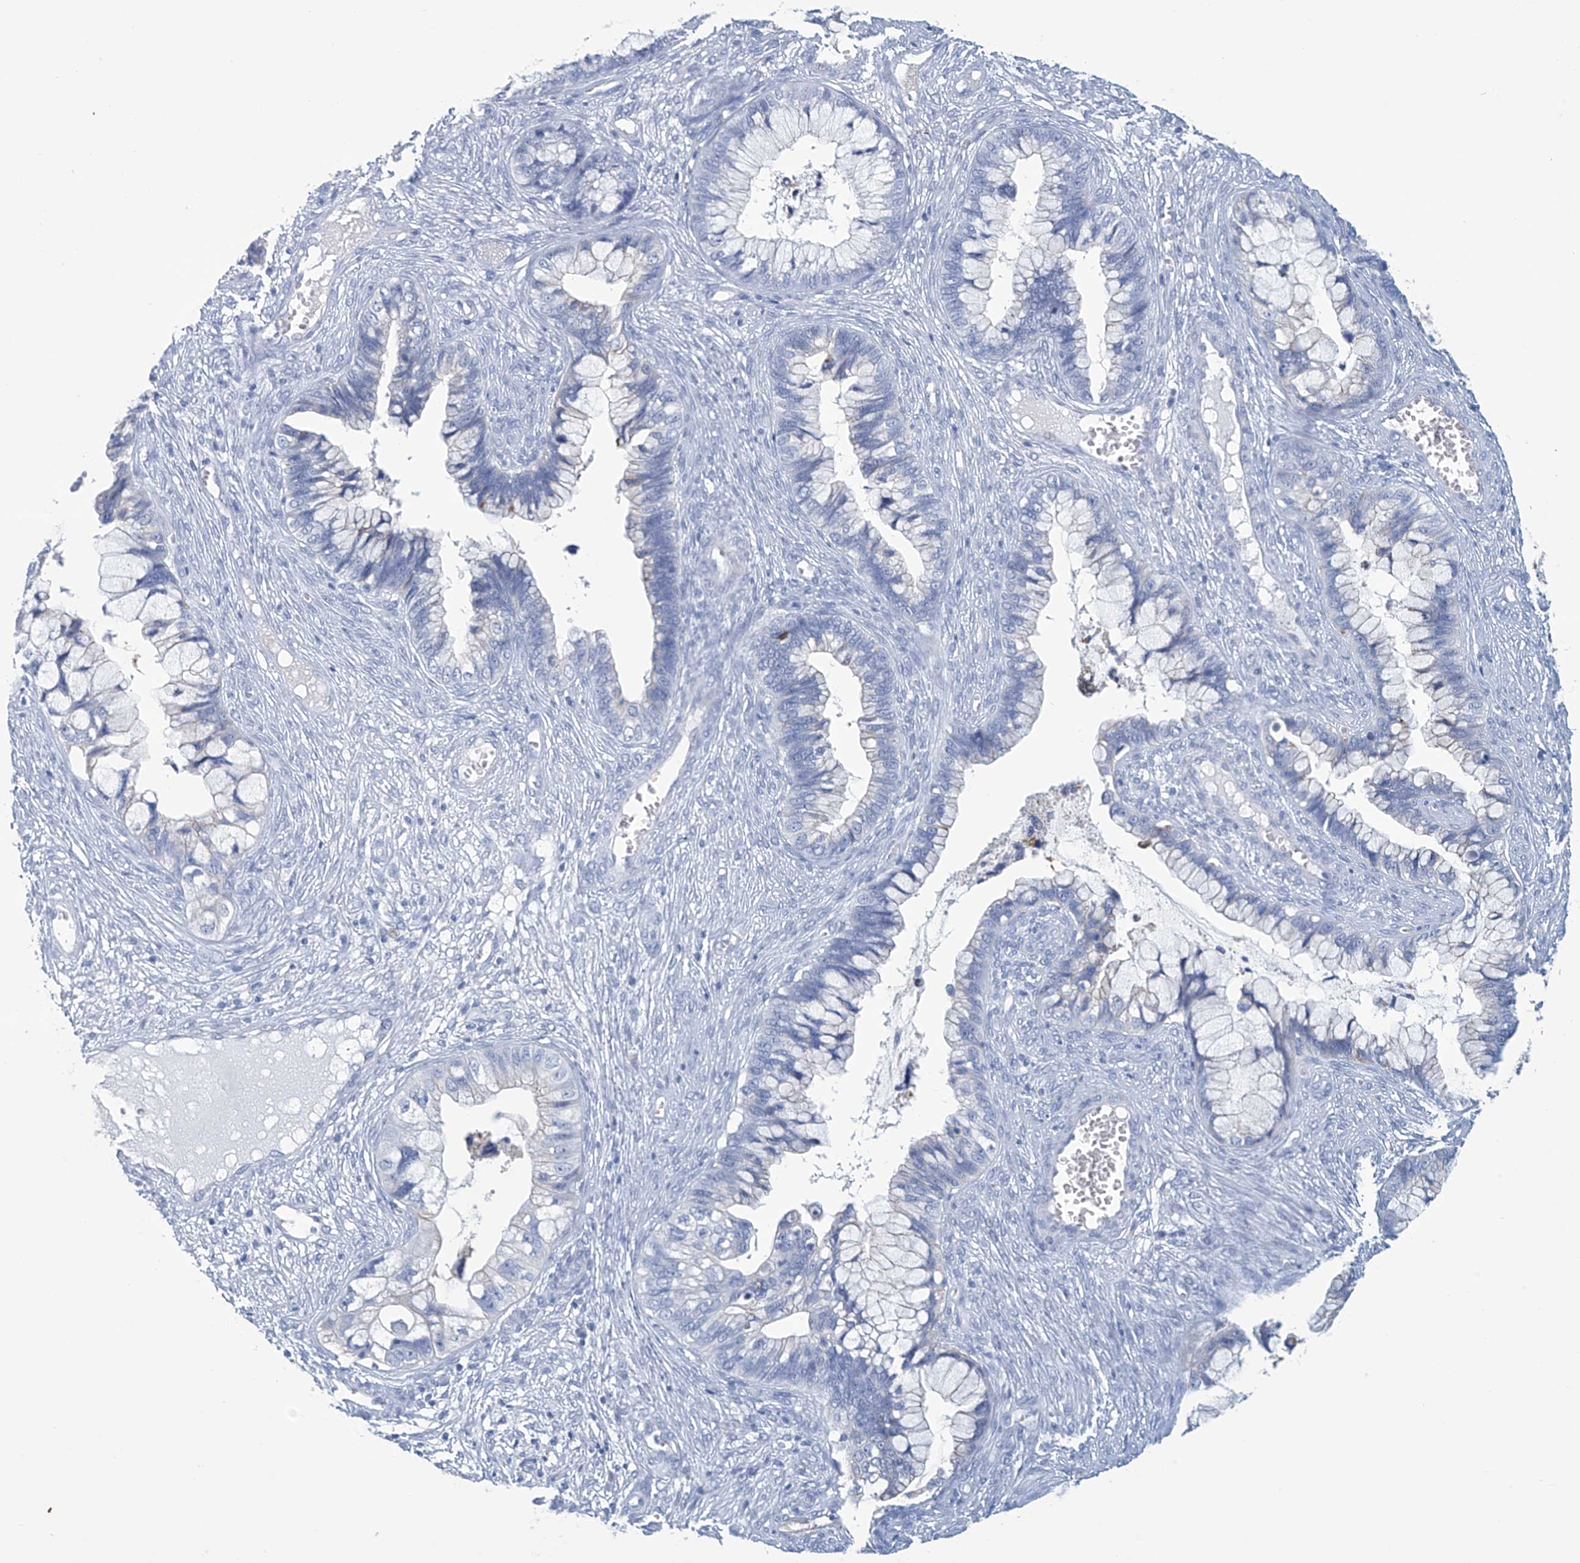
{"staining": {"intensity": "negative", "quantity": "none", "location": "none"}, "tissue": "cervical cancer", "cell_type": "Tumor cells", "image_type": "cancer", "snomed": [{"axis": "morphology", "description": "Adenocarcinoma, NOS"}, {"axis": "topography", "description": "Cervix"}], "caption": "Tumor cells show no significant staining in cervical cancer.", "gene": "DSP", "patient": {"sex": "female", "age": 44}}